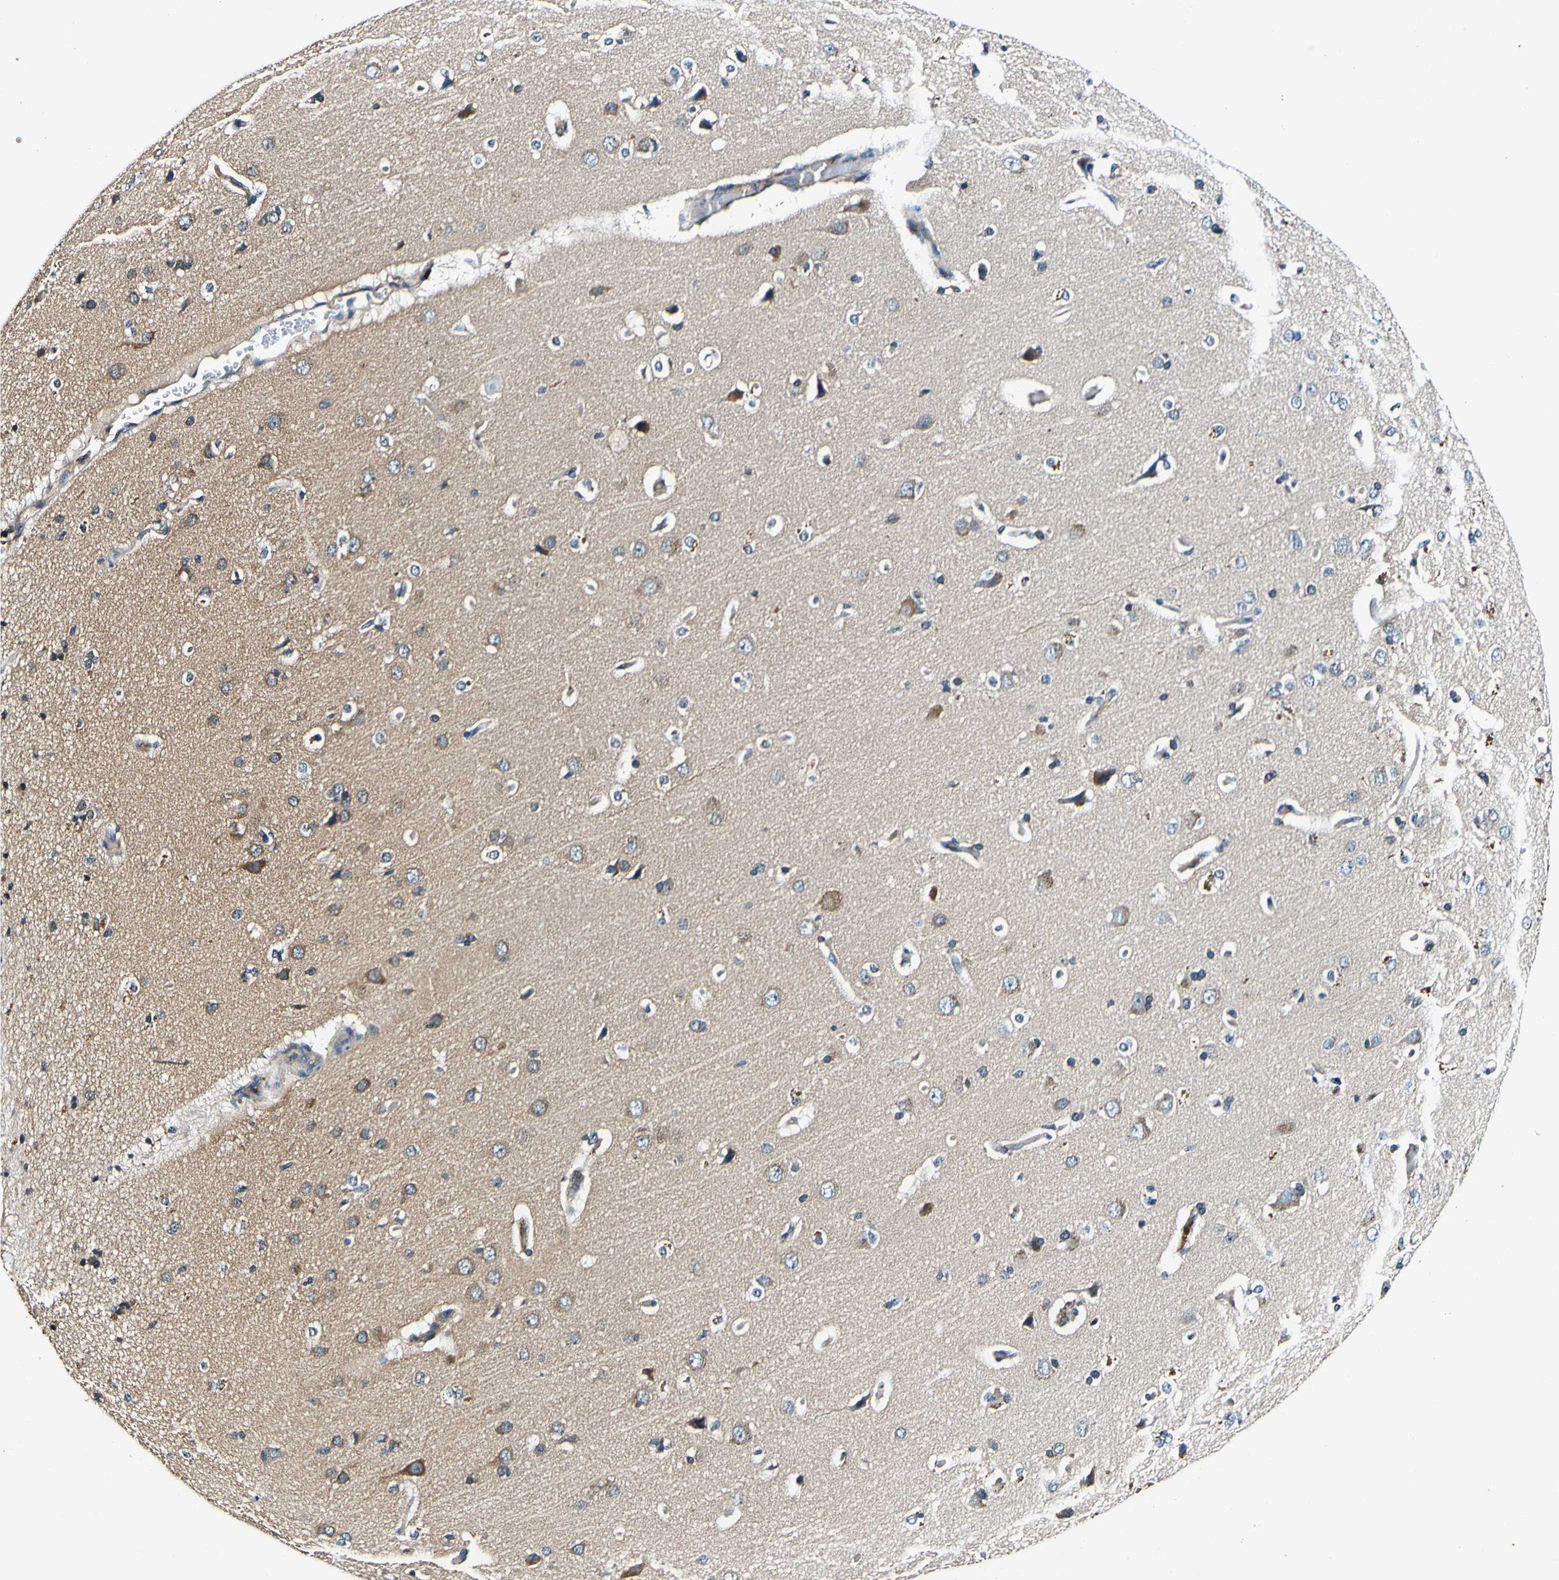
{"staining": {"intensity": "moderate", "quantity": "25%-75%", "location": "cytoplasmic/membranous"}, "tissue": "cerebral cortex", "cell_type": "Endothelial cells", "image_type": "normal", "snomed": [{"axis": "morphology", "description": "Normal tissue, NOS"}, {"axis": "topography", "description": "Cerebral cortex"}], "caption": "Endothelial cells reveal moderate cytoplasmic/membranous positivity in about 25%-75% of cells in benign cerebral cortex. The protein of interest is shown in brown color, while the nuclei are stained blue.", "gene": "RHOT2", "patient": {"sex": "male", "age": 62}}